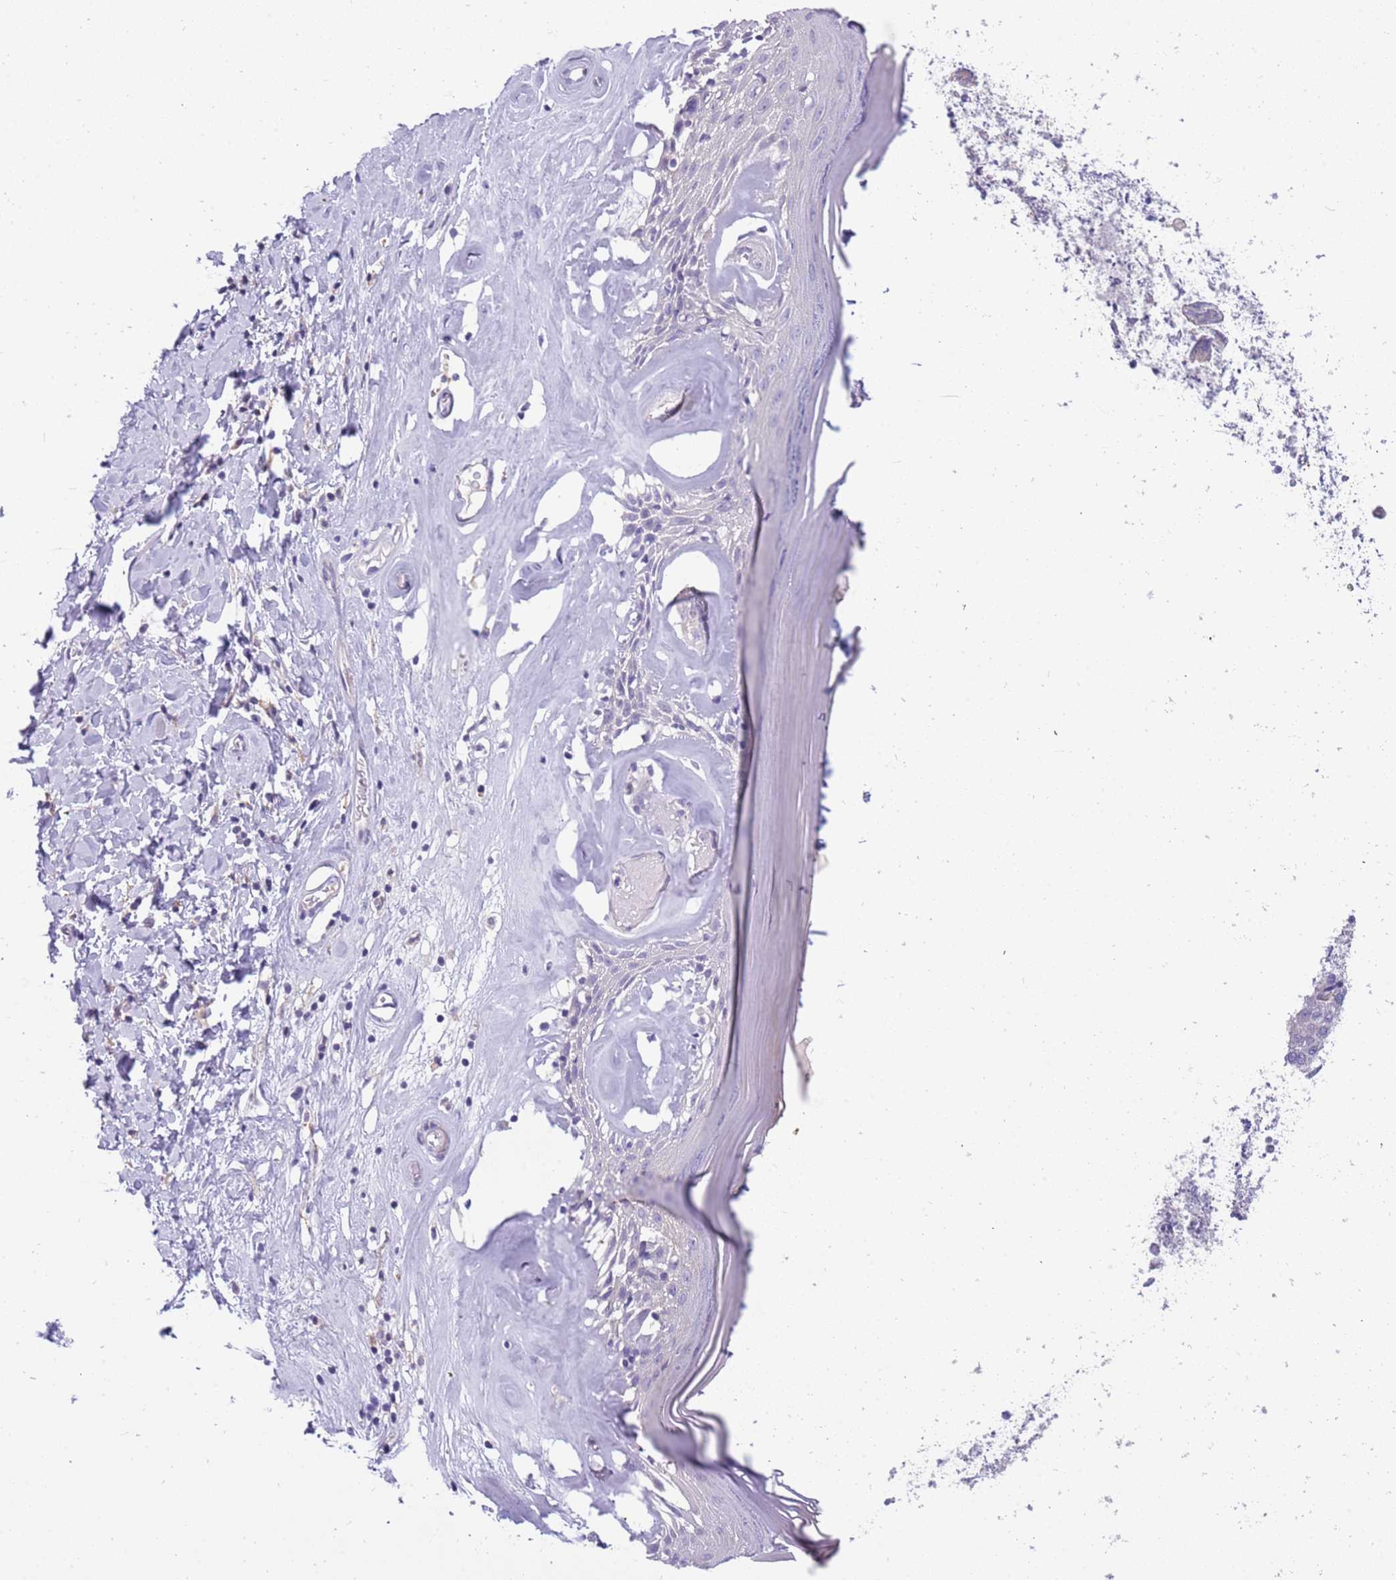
{"staining": {"intensity": "moderate", "quantity": "25%-75%", "location": "cytoplasmic/membranous"}, "tissue": "skin", "cell_type": "Epidermal cells", "image_type": "normal", "snomed": [{"axis": "morphology", "description": "Normal tissue, NOS"}, {"axis": "topography", "description": "Vulva"}], "caption": "High-magnification brightfield microscopy of normal skin stained with DAB (3,3'-diaminobenzidine) (brown) and counterstained with hematoxylin (blue). epidermal cells exhibit moderate cytoplasmic/membranous positivity is appreciated in about25%-75% of cells.", "gene": "RHCG", "patient": {"sex": "female", "age": 86}}